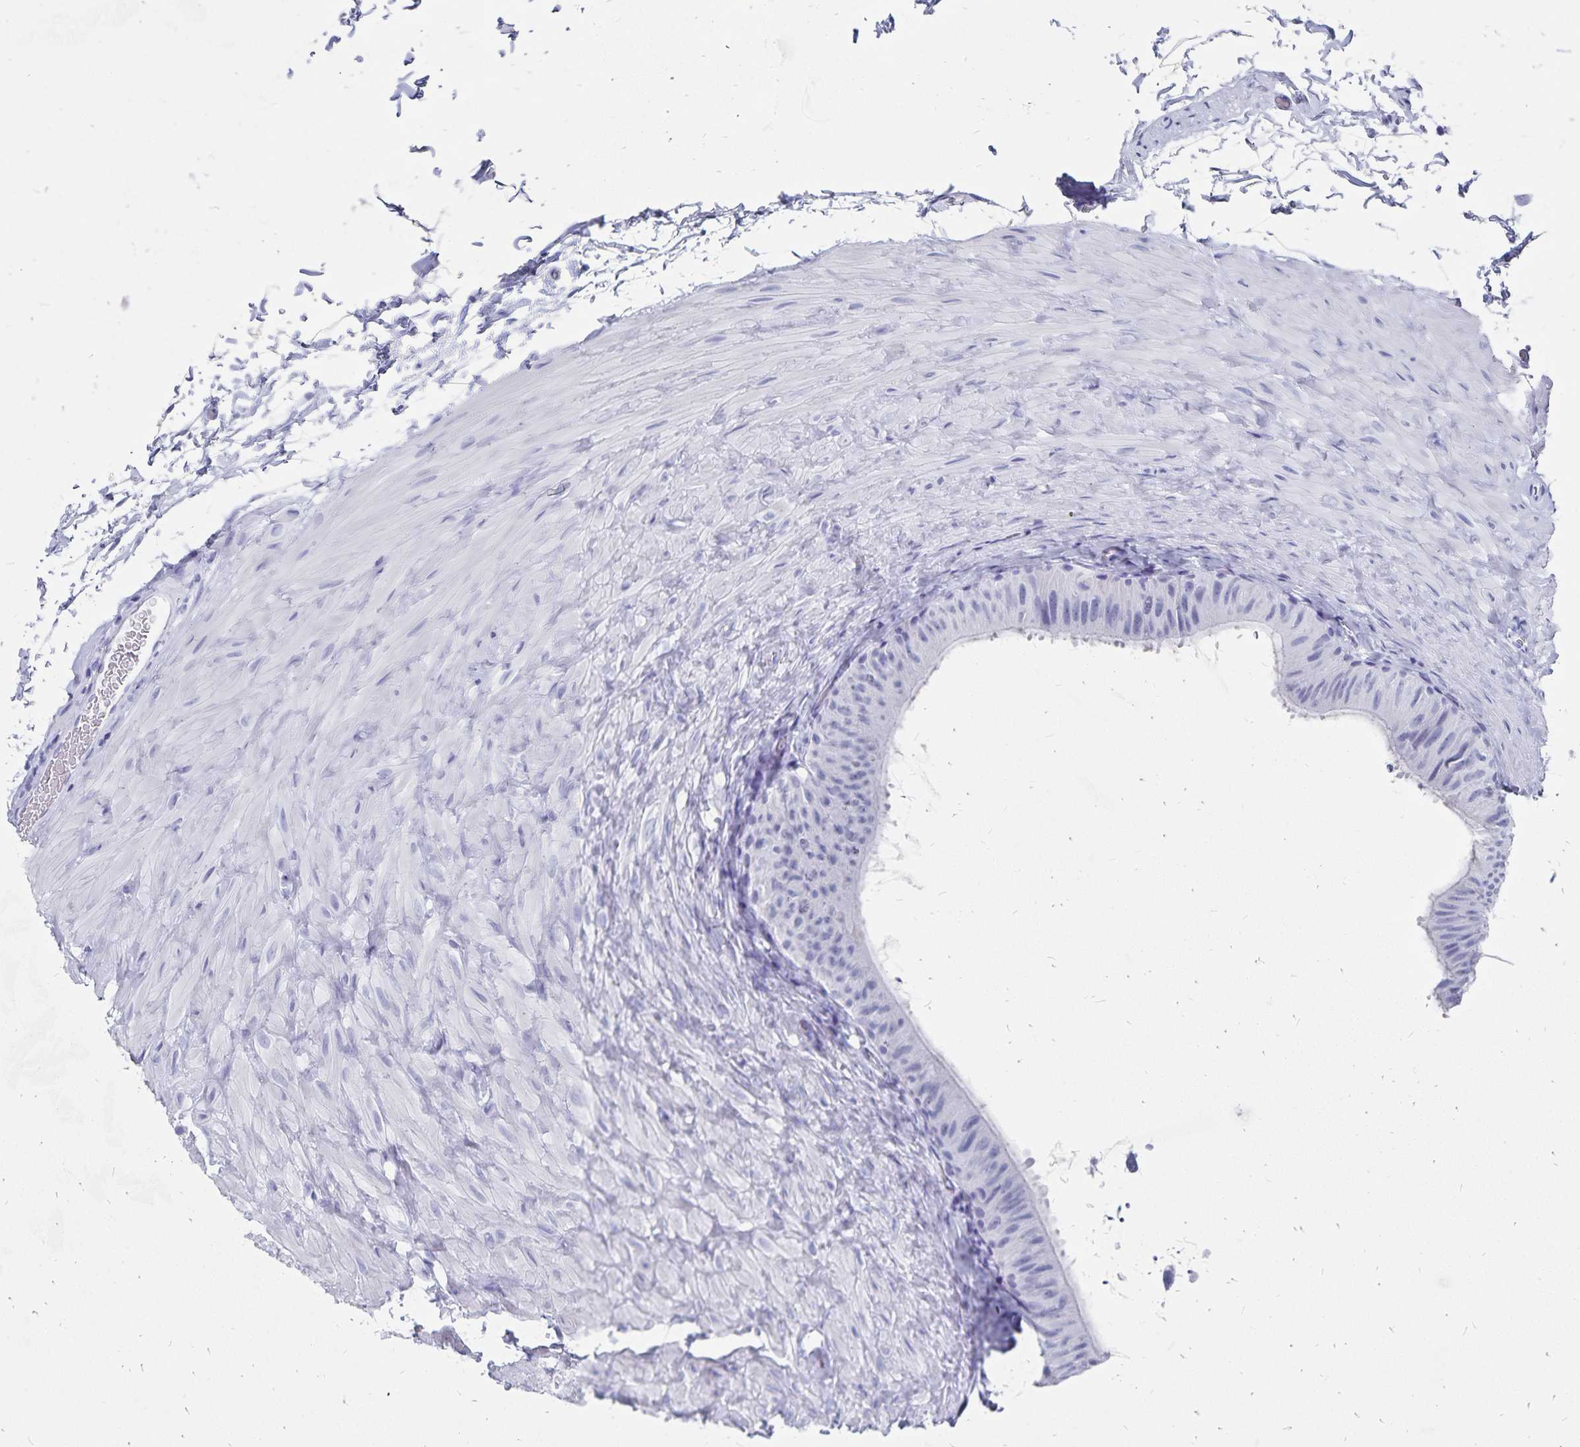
{"staining": {"intensity": "negative", "quantity": "none", "location": "none"}, "tissue": "epididymis", "cell_type": "Glandular cells", "image_type": "normal", "snomed": [{"axis": "morphology", "description": "Normal tissue, NOS"}, {"axis": "topography", "description": "Epididymis, spermatic cord, NOS"}, {"axis": "topography", "description": "Epididymis"}], "caption": "Immunohistochemical staining of normal epididymis exhibits no significant staining in glandular cells.", "gene": "ADH1A", "patient": {"sex": "male", "age": 31}}